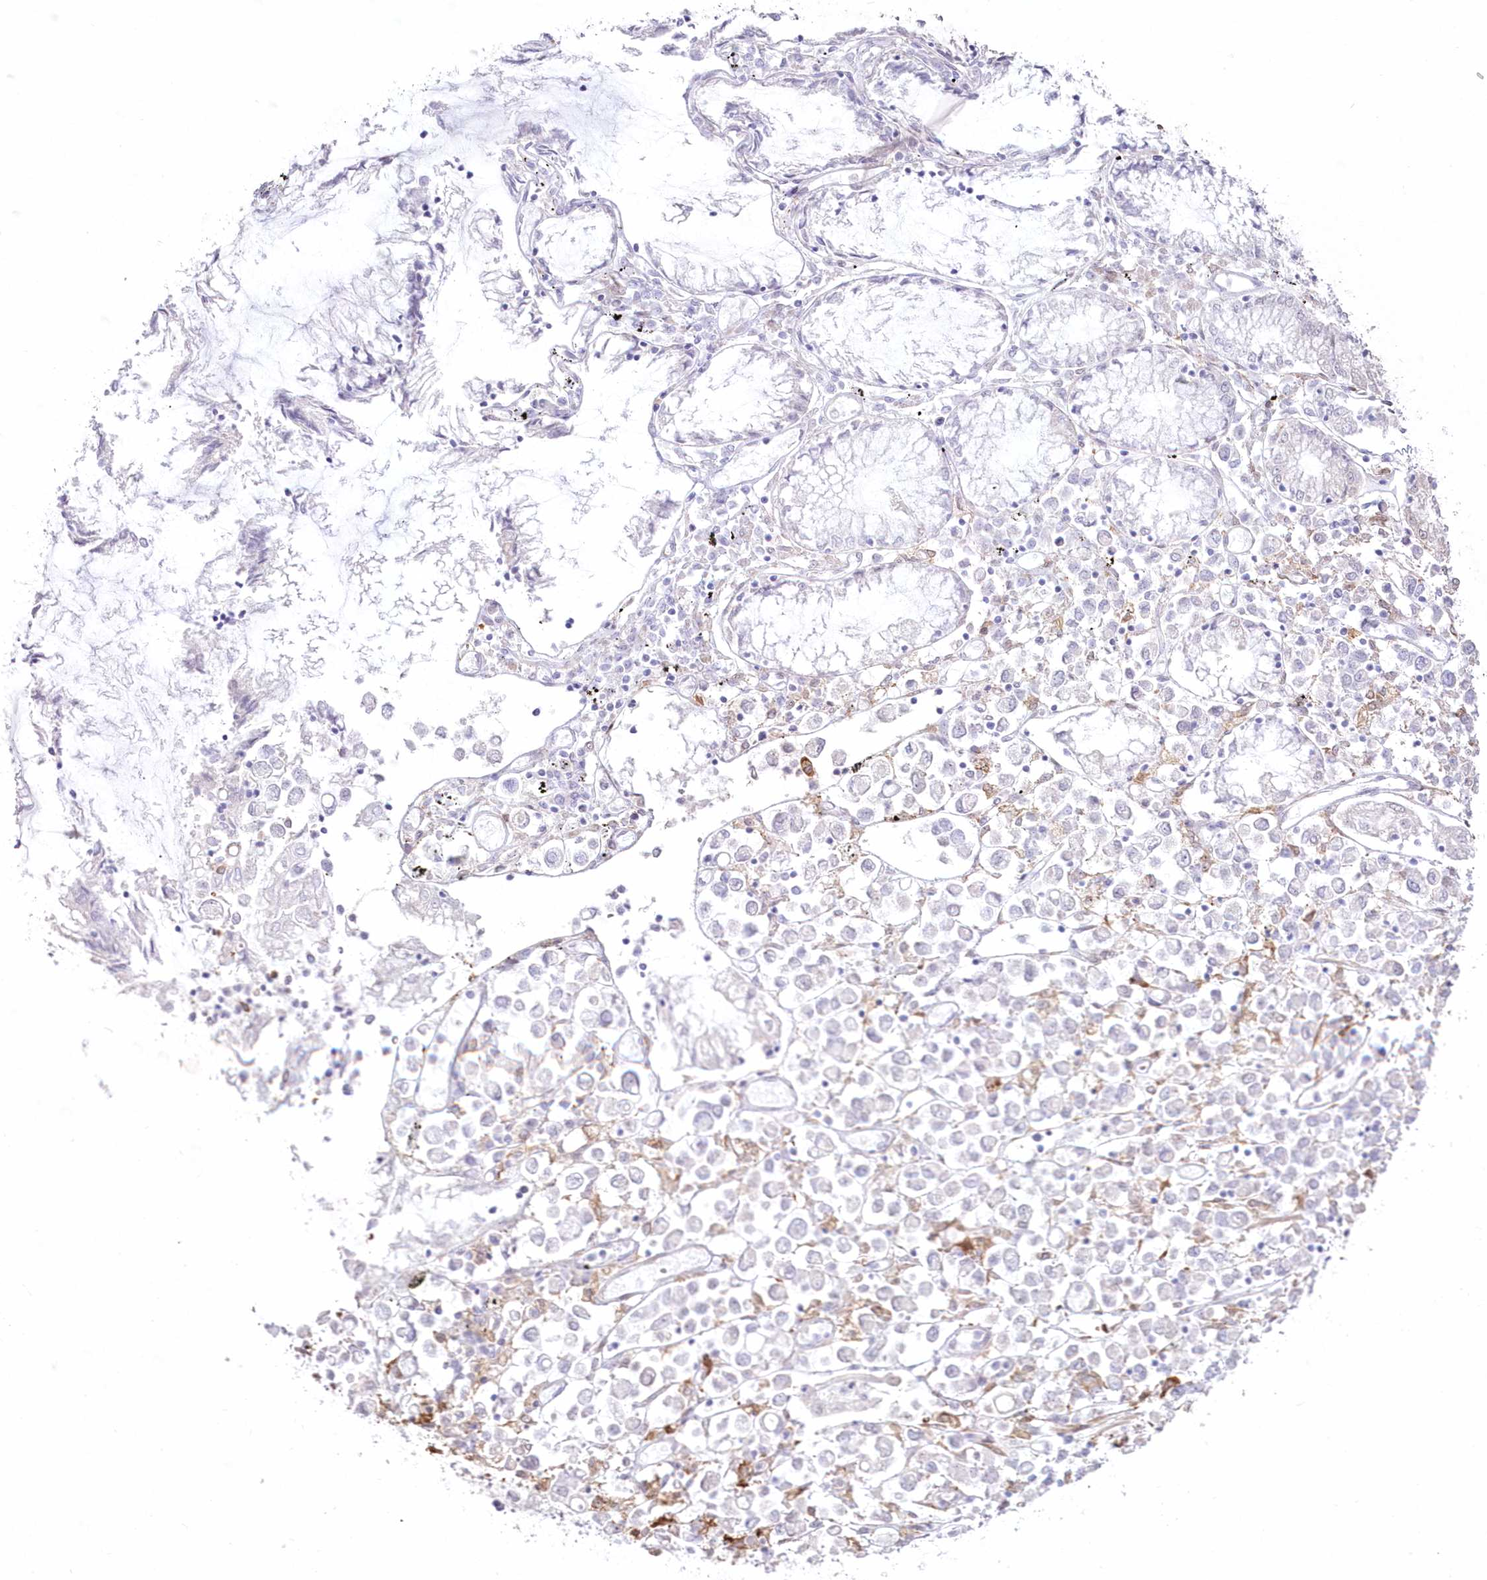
{"staining": {"intensity": "negative", "quantity": "none", "location": "none"}, "tissue": "stomach cancer", "cell_type": "Tumor cells", "image_type": "cancer", "snomed": [{"axis": "morphology", "description": "Adenocarcinoma, NOS"}, {"axis": "topography", "description": "Stomach"}], "caption": "Stomach cancer (adenocarcinoma) stained for a protein using immunohistochemistry (IHC) exhibits no staining tumor cells.", "gene": "SH3PXD2B", "patient": {"sex": "female", "age": 76}}